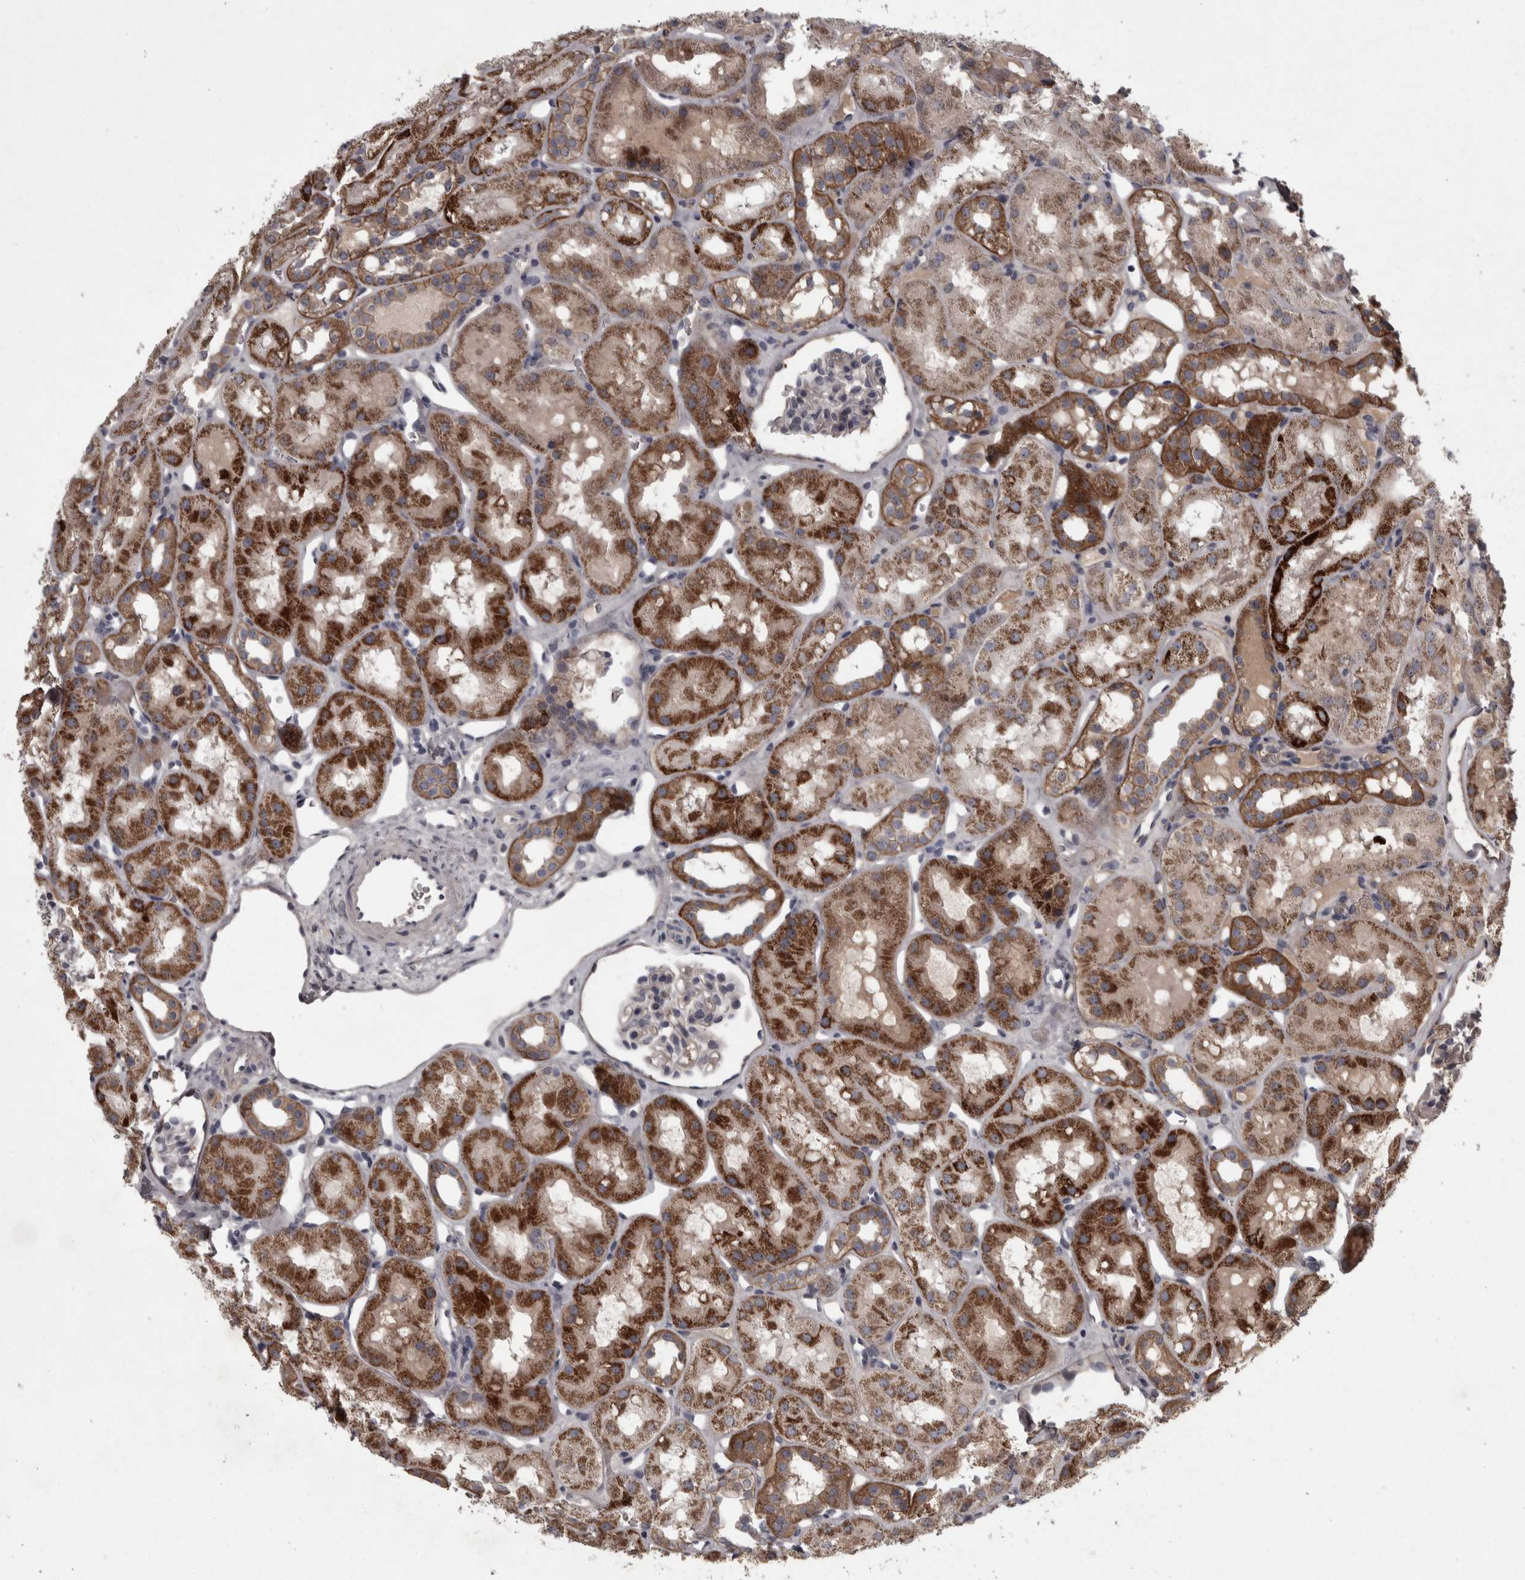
{"staining": {"intensity": "negative", "quantity": "none", "location": "none"}, "tissue": "kidney", "cell_type": "Cells in glomeruli", "image_type": "normal", "snomed": [{"axis": "morphology", "description": "Normal tissue, NOS"}, {"axis": "topography", "description": "Kidney"}], "caption": "High power microscopy micrograph of an immunohistochemistry (IHC) histopathology image of benign kidney, revealing no significant positivity in cells in glomeruli. (DAB IHC, high magnification).", "gene": "PCDH17", "patient": {"sex": "male", "age": 16}}